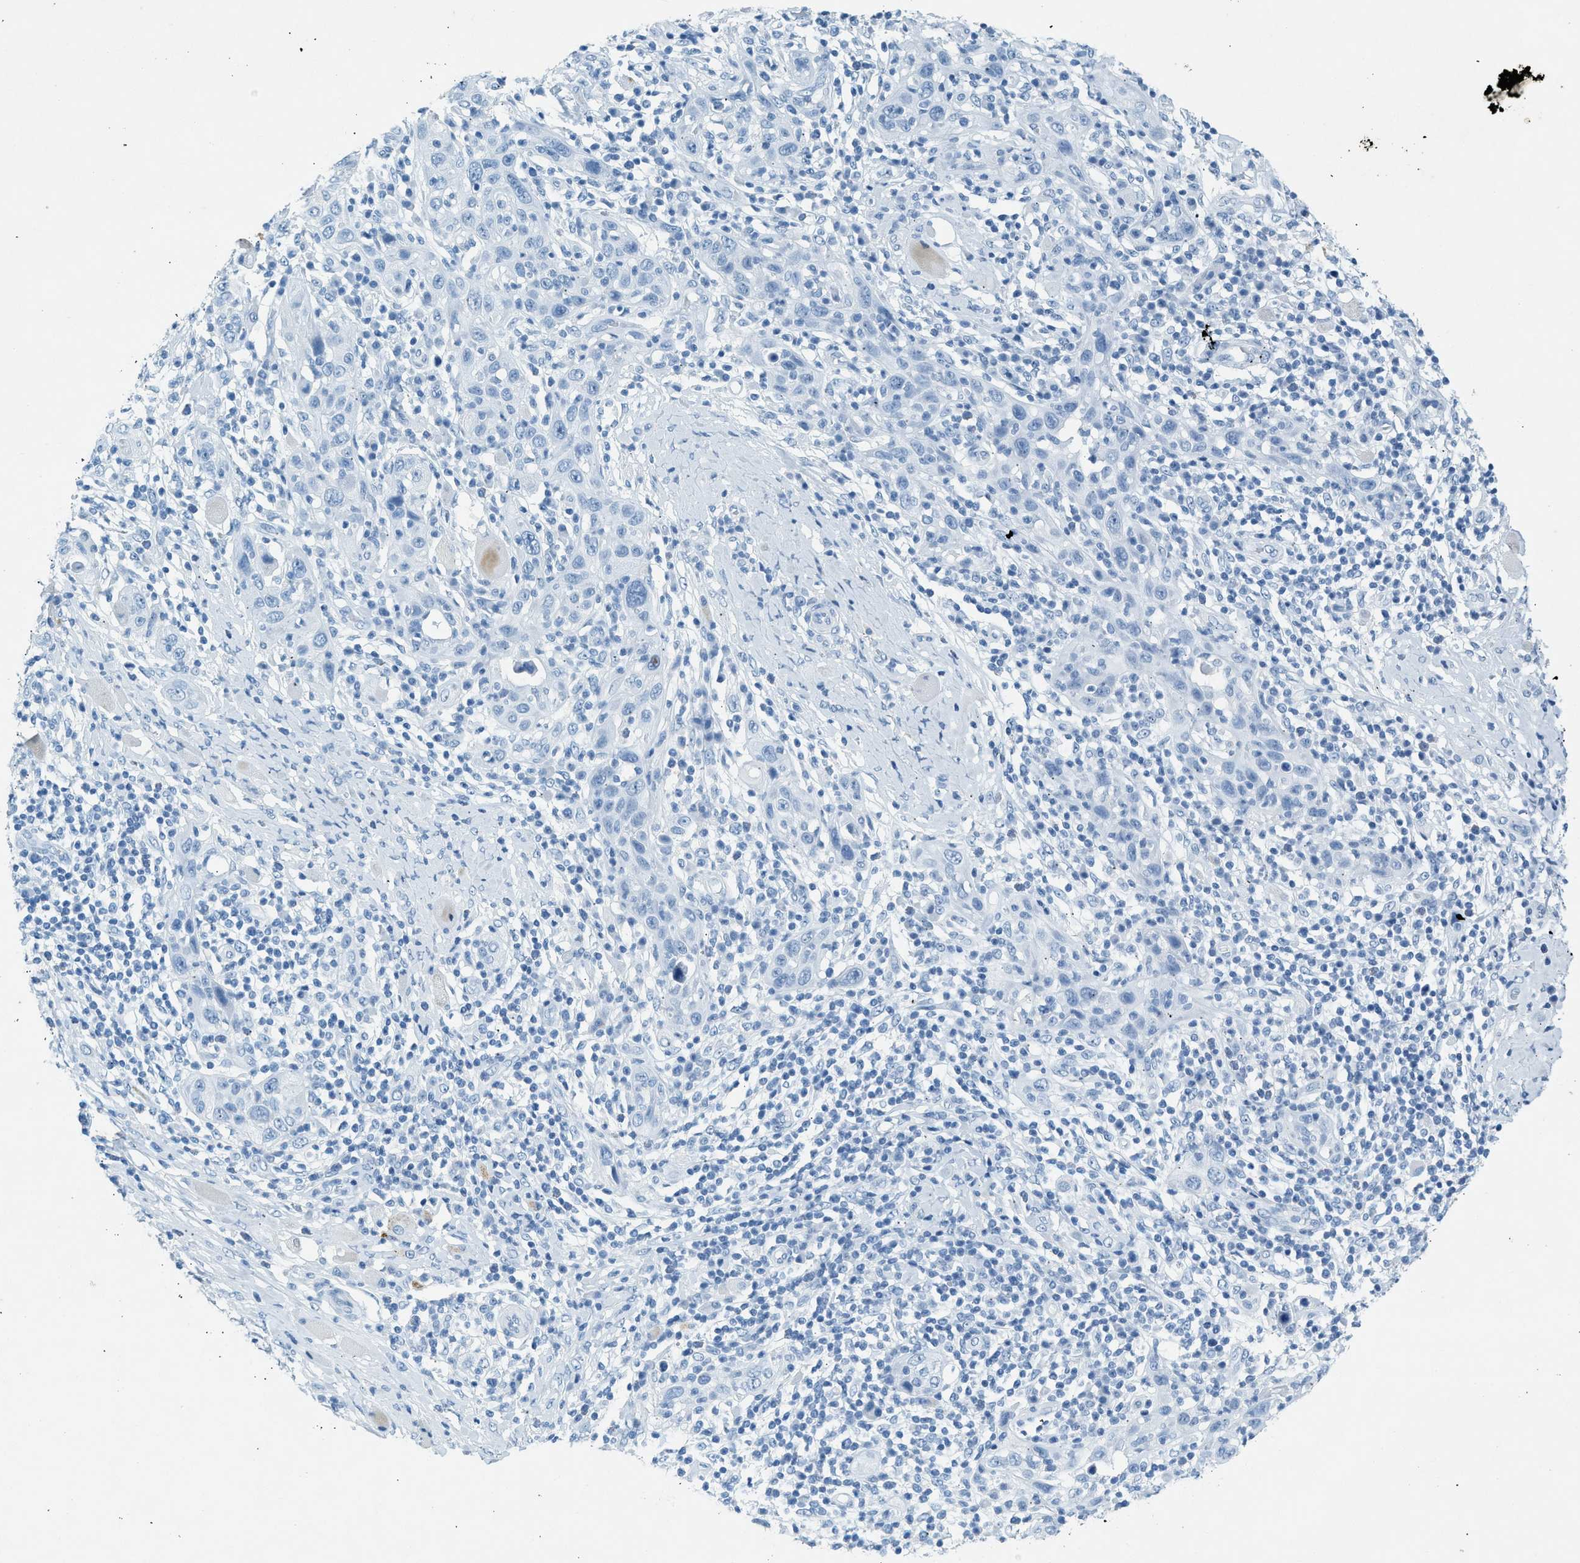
{"staining": {"intensity": "negative", "quantity": "none", "location": "none"}, "tissue": "skin cancer", "cell_type": "Tumor cells", "image_type": "cancer", "snomed": [{"axis": "morphology", "description": "Squamous cell carcinoma, NOS"}, {"axis": "topography", "description": "Skin"}], "caption": "There is no significant staining in tumor cells of skin cancer.", "gene": "HHATL", "patient": {"sex": "female", "age": 88}}